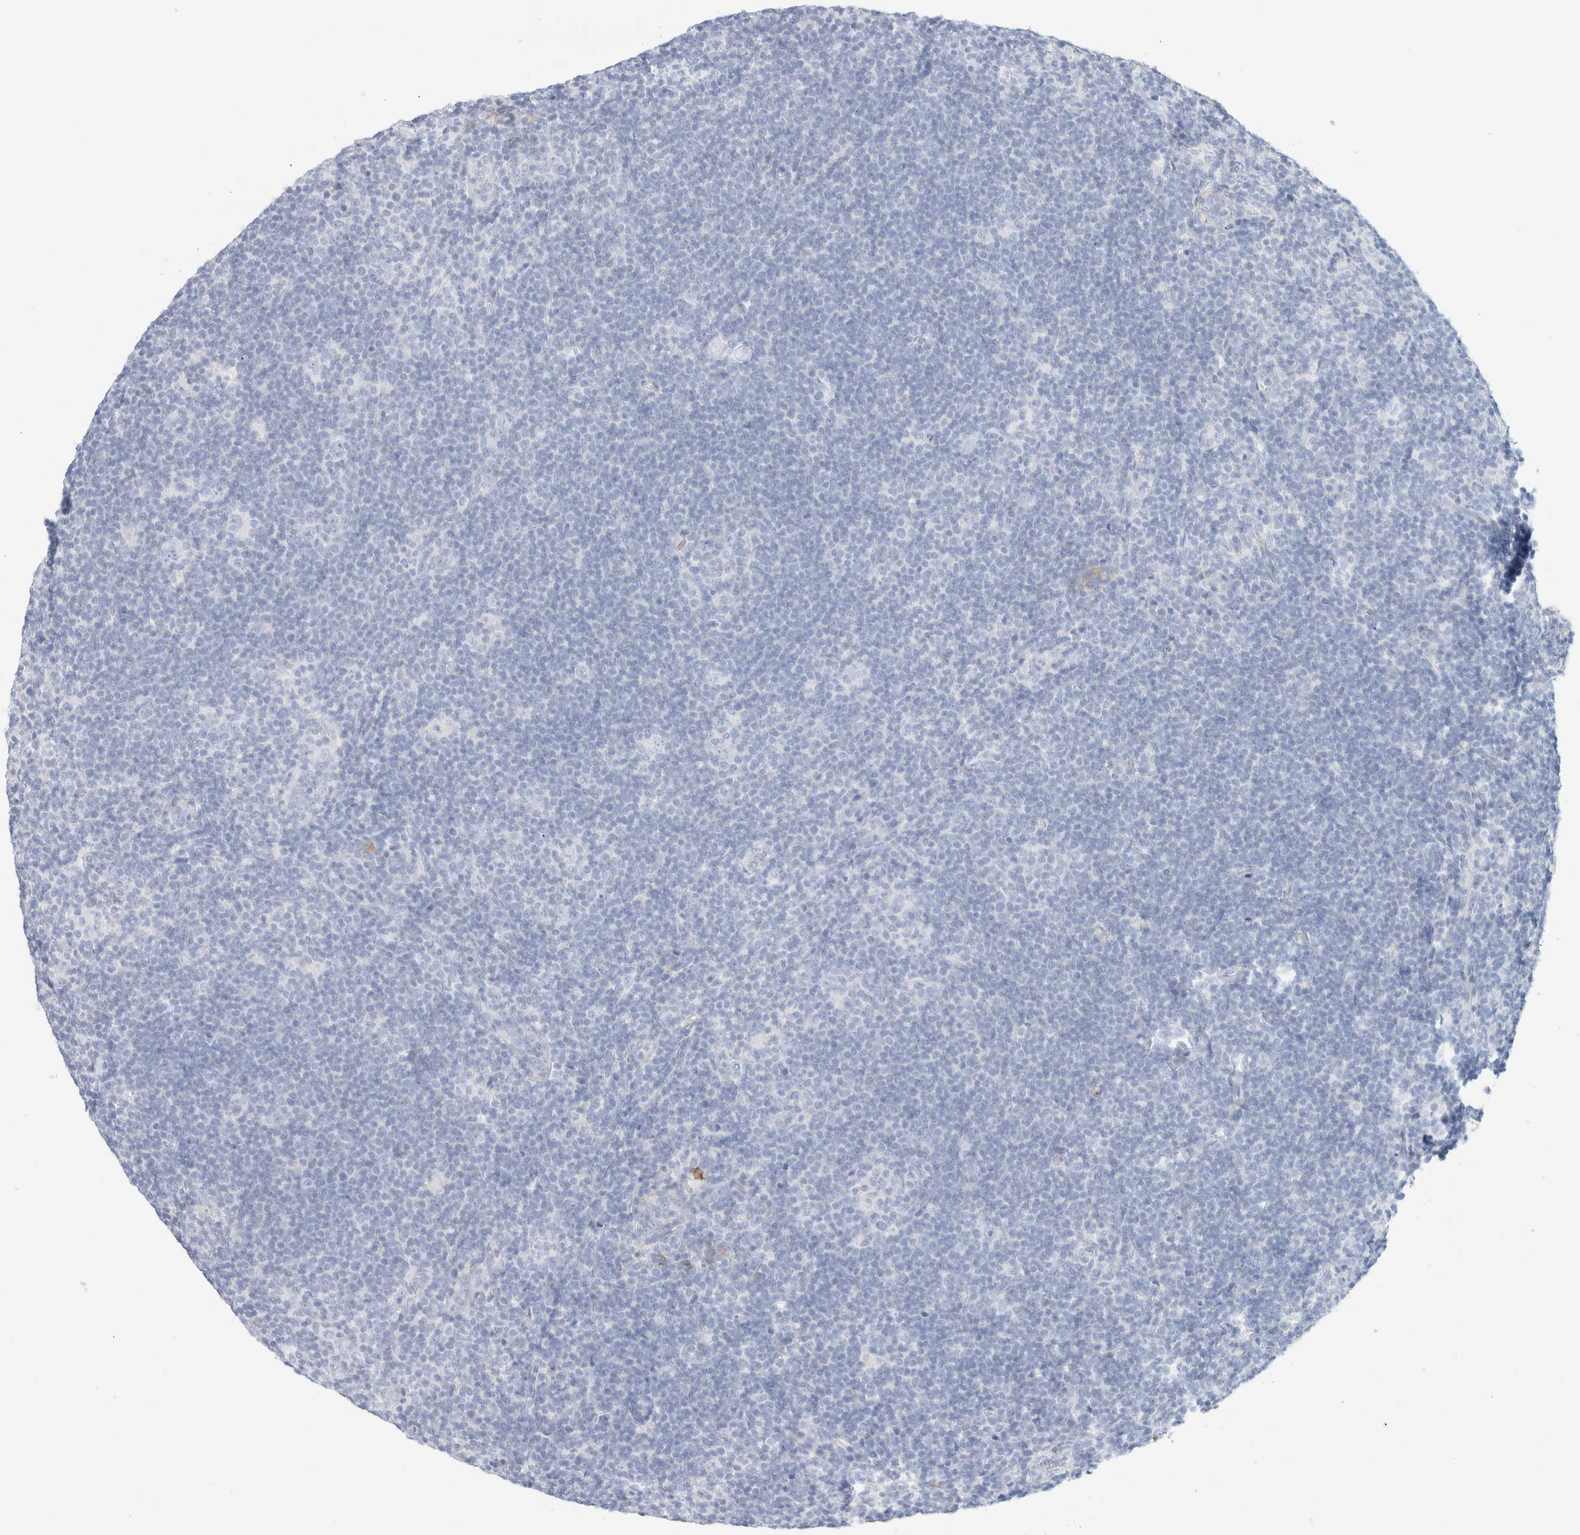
{"staining": {"intensity": "negative", "quantity": "none", "location": "none"}, "tissue": "lymphoma", "cell_type": "Tumor cells", "image_type": "cancer", "snomed": [{"axis": "morphology", "description": "Hodgkin's disease, NOS"}, {"axis": "topography", "description": "Lymph node"}], "caption": "An IHC image of lymphoma is shown. There is no staining in tumor cells of lymphoma.", "gene": "AFMID", "patient": {"sex": "female", "age": 57}}